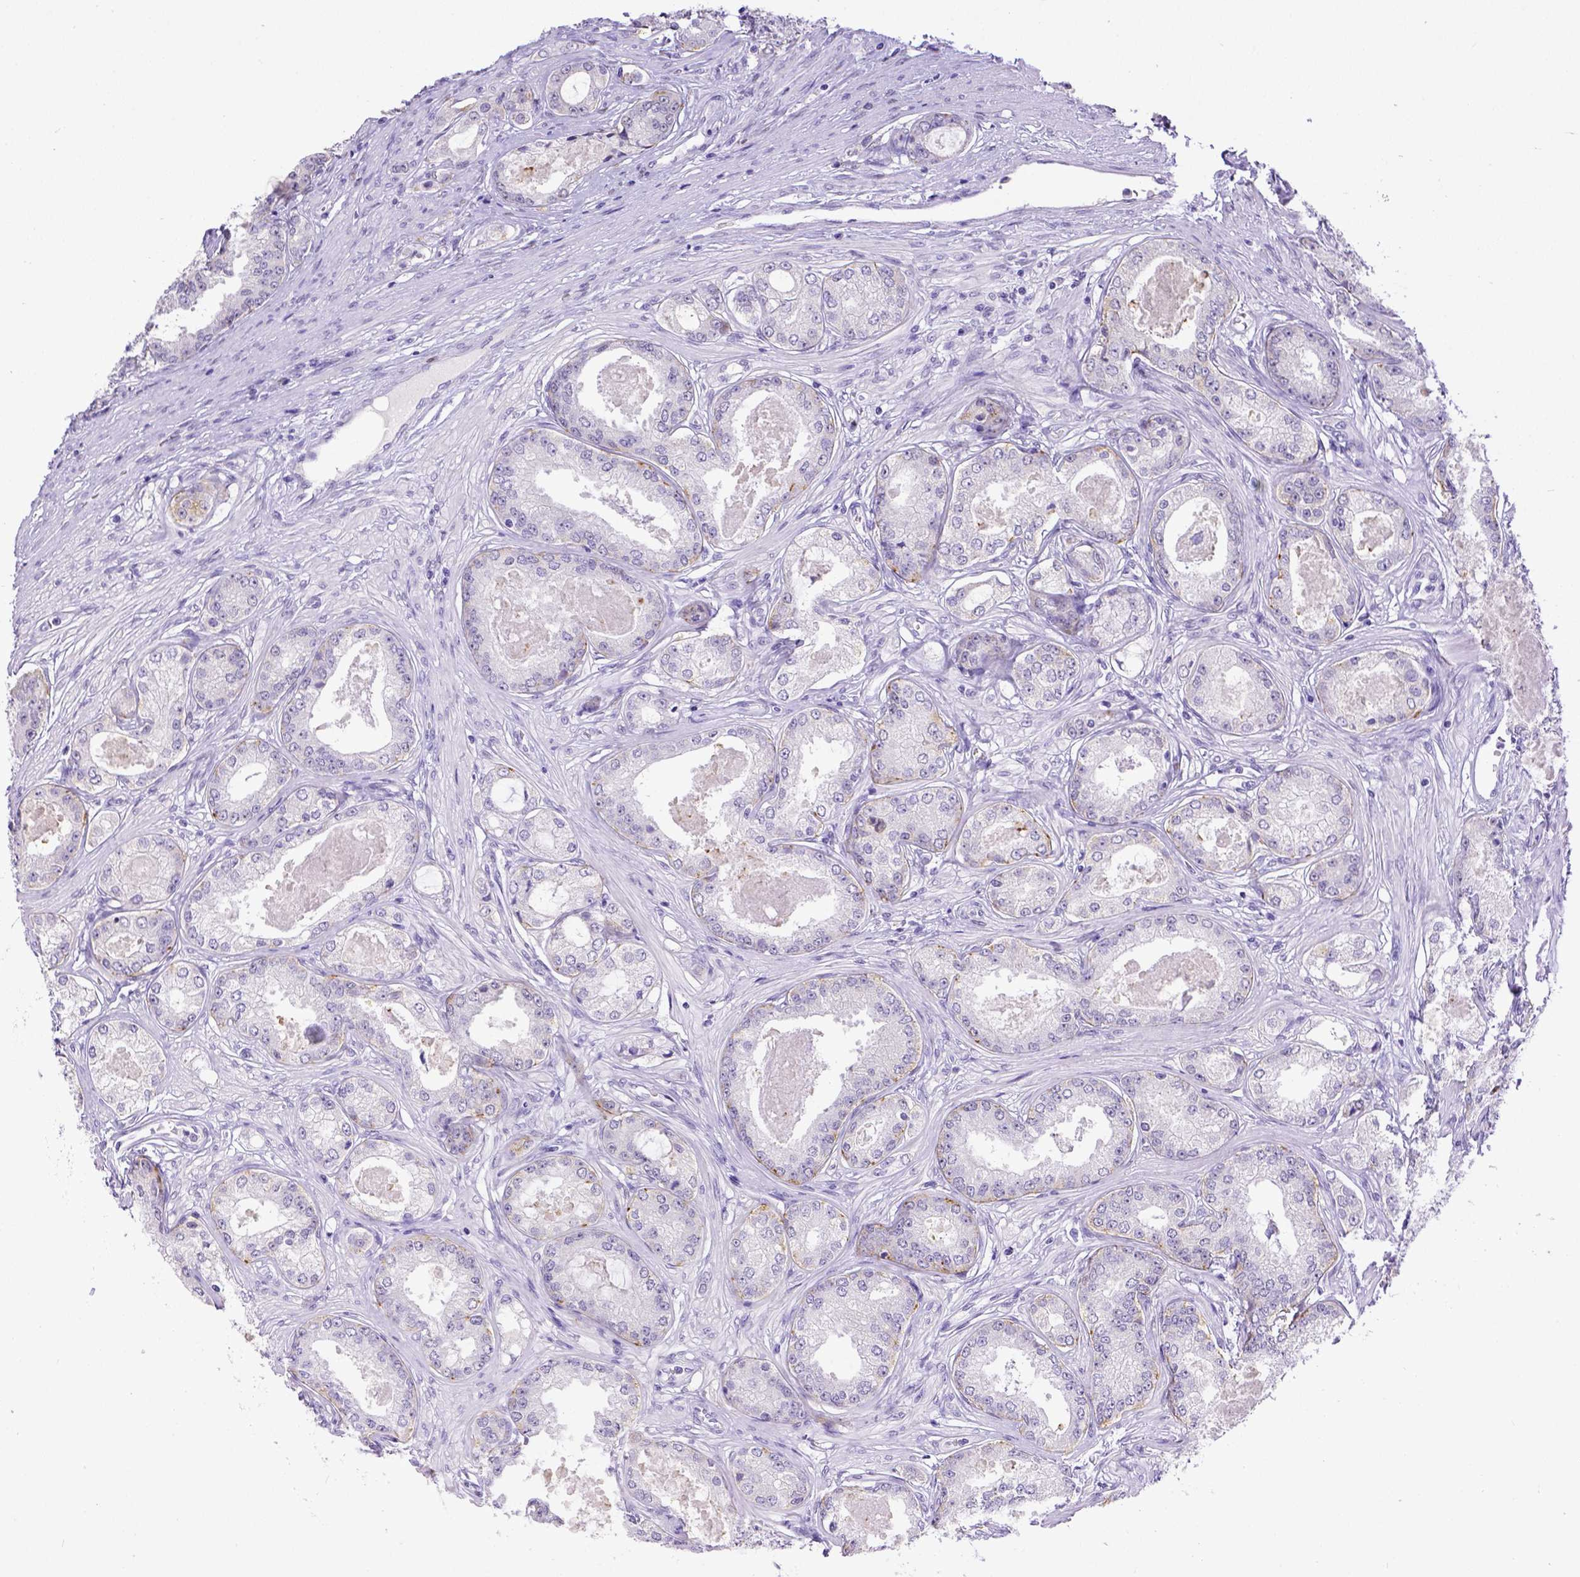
{"staining": {"intensity": "negative", "quantity": "none", "location": "none"}, "tissue": "prostate cancer", "cell_type": "Tumor cells", "image_type": "cancer", "snomed": [{"axis": "morphology", "description": "Adenocarcinoma, Low grade"}, {"axis": "topography", "description": "Prostate"}], "caption": "Tumor cells show no significant positivity in prostate cancer.", "gene": "ESR1", "patient": {"sex": "male", "age": 68}}